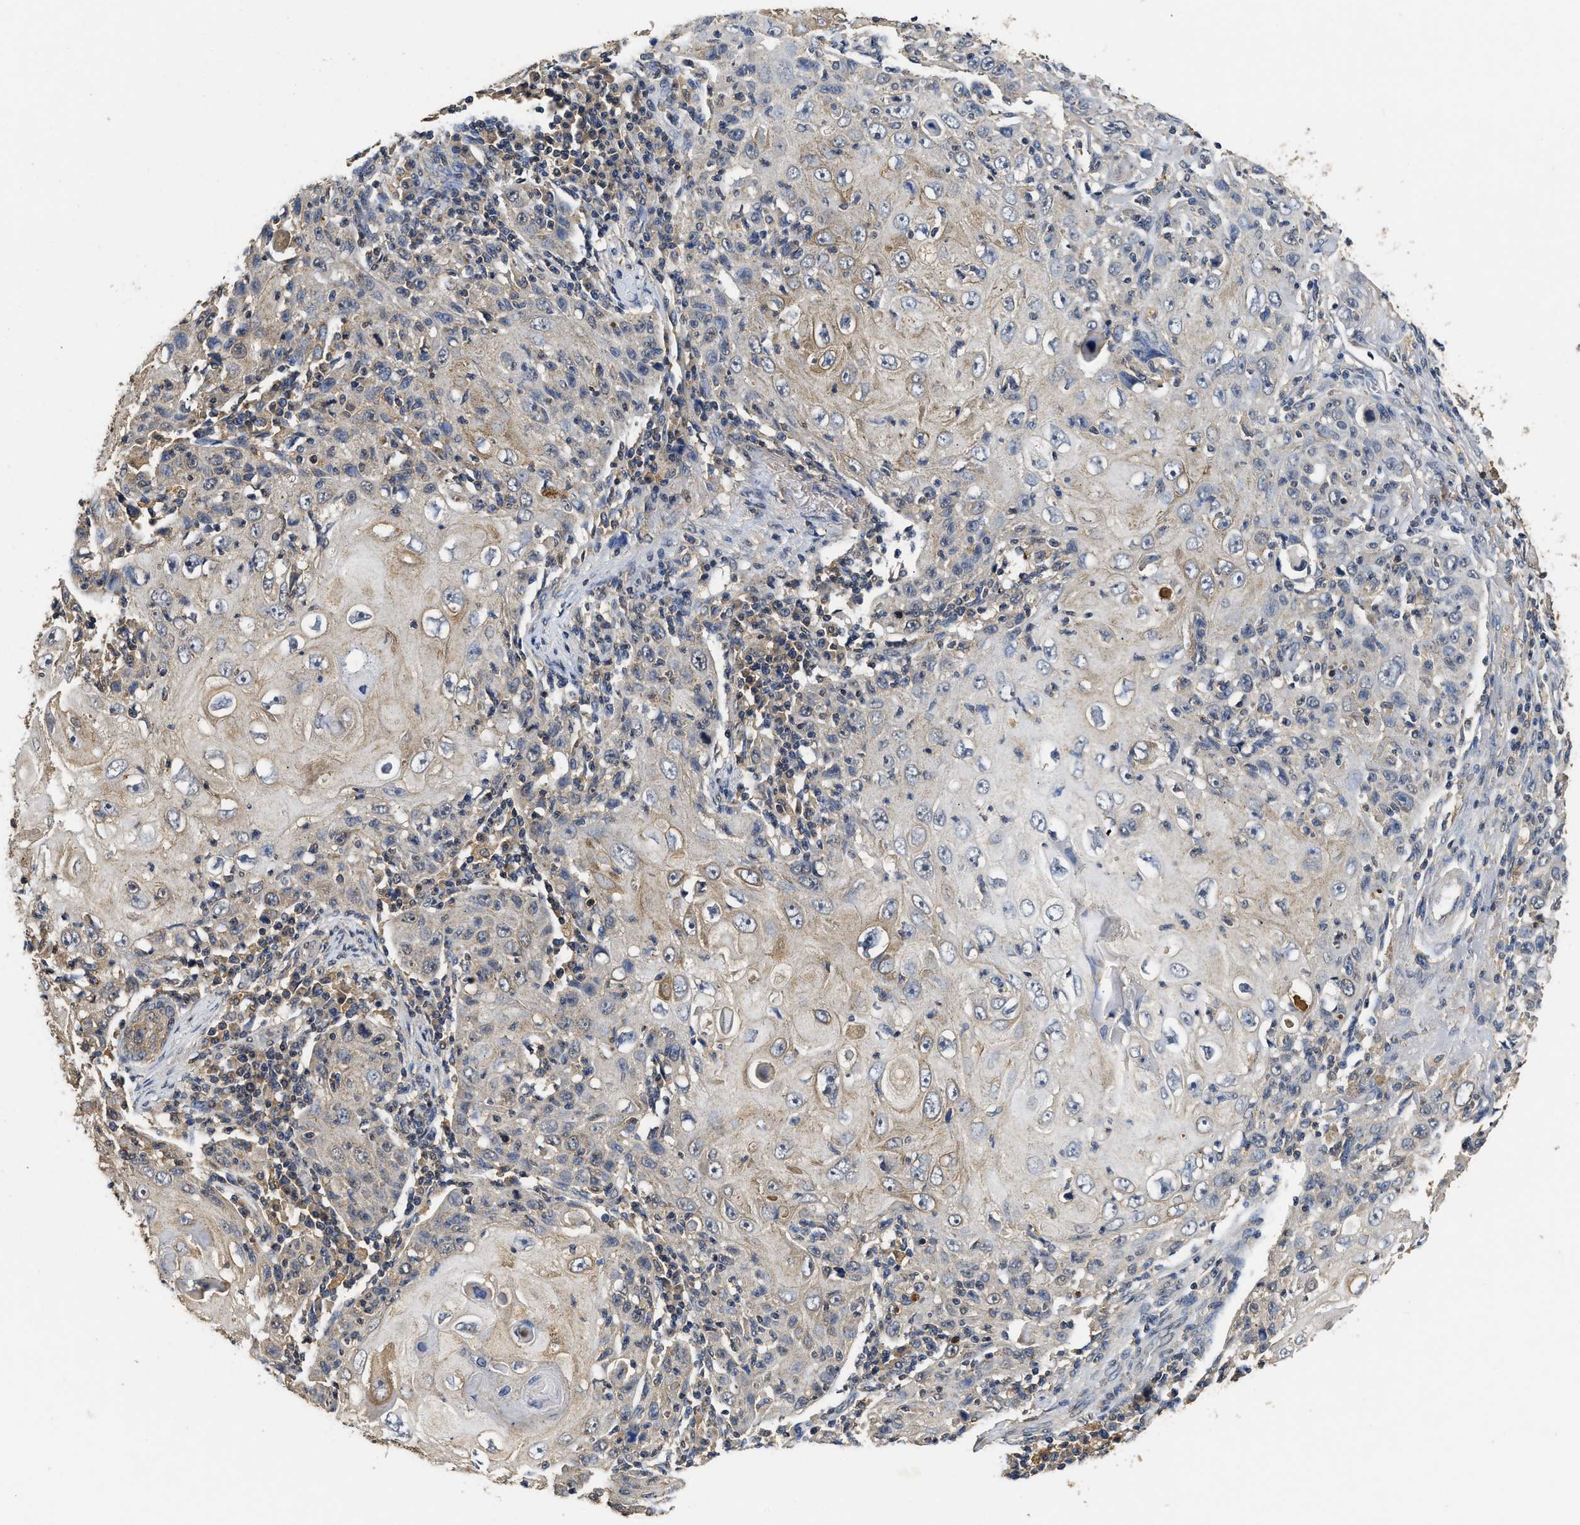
{"staining": {"intensity": "weak", "quantity": "25%-75%", "location": "cytoplasmic/membranous"}, "tissue": "skin cancer", "cell_type": "Tumor cells", "image_type": "cancer", "snomed": [{"axis": "morphology", "description": "Squamous cell carcinoma, NOS"}, {"axis": "topography", "description": "Skin"}], "caption": "Weak cytoplasmic/membranous staining for a protein is appreciated in about 25%-75% of tumor cells of skin cancer (squamous cell carcinoma) using immunohistochemistry (IHC).", "gene": "CTNNA1", "patient": {"sex": "female", "age": 88}}